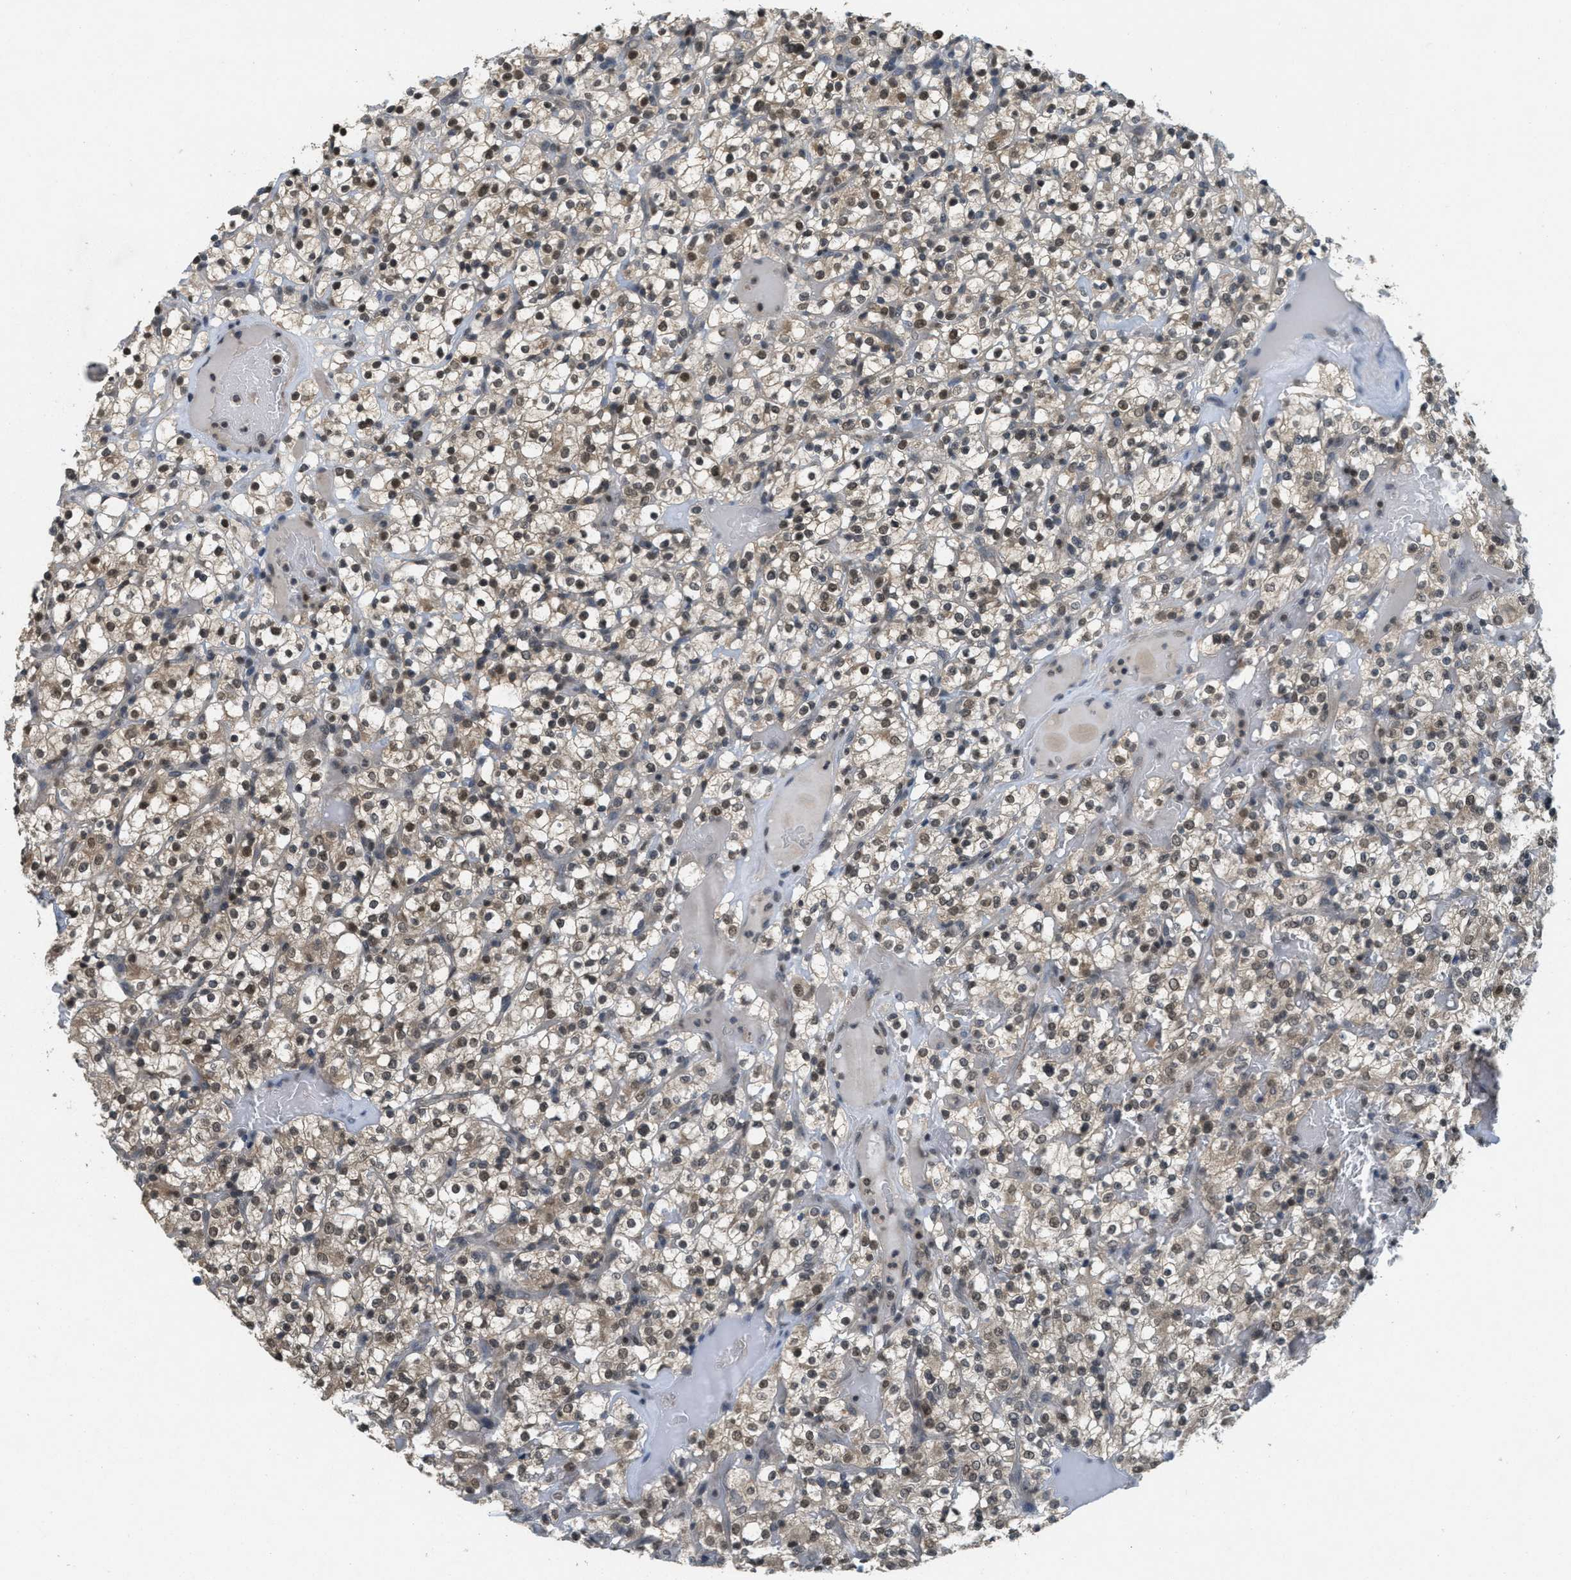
{"staining": {"intensity": "moderate", "quantity": ">75%", "location": "nuclear"}, "tissue": "renal cancer", "cell_type": "Tumor cells", "image_type": "cancer", "snomed": [{"axis": "morphology", "description": "Normal tissue, NOS"}, {"axis": "morphology", "description": "Adenocarcinoma, NOS"}, {"axis": "topography", "description": "Kidney"}], "caption": "An image of human renal adenocarcinoma stained for a protein demonstrates moderate nuclear brown staining in tumor cells.", "gene": "DNAJB1", "patient": {"sex": "female", "age": 72}}